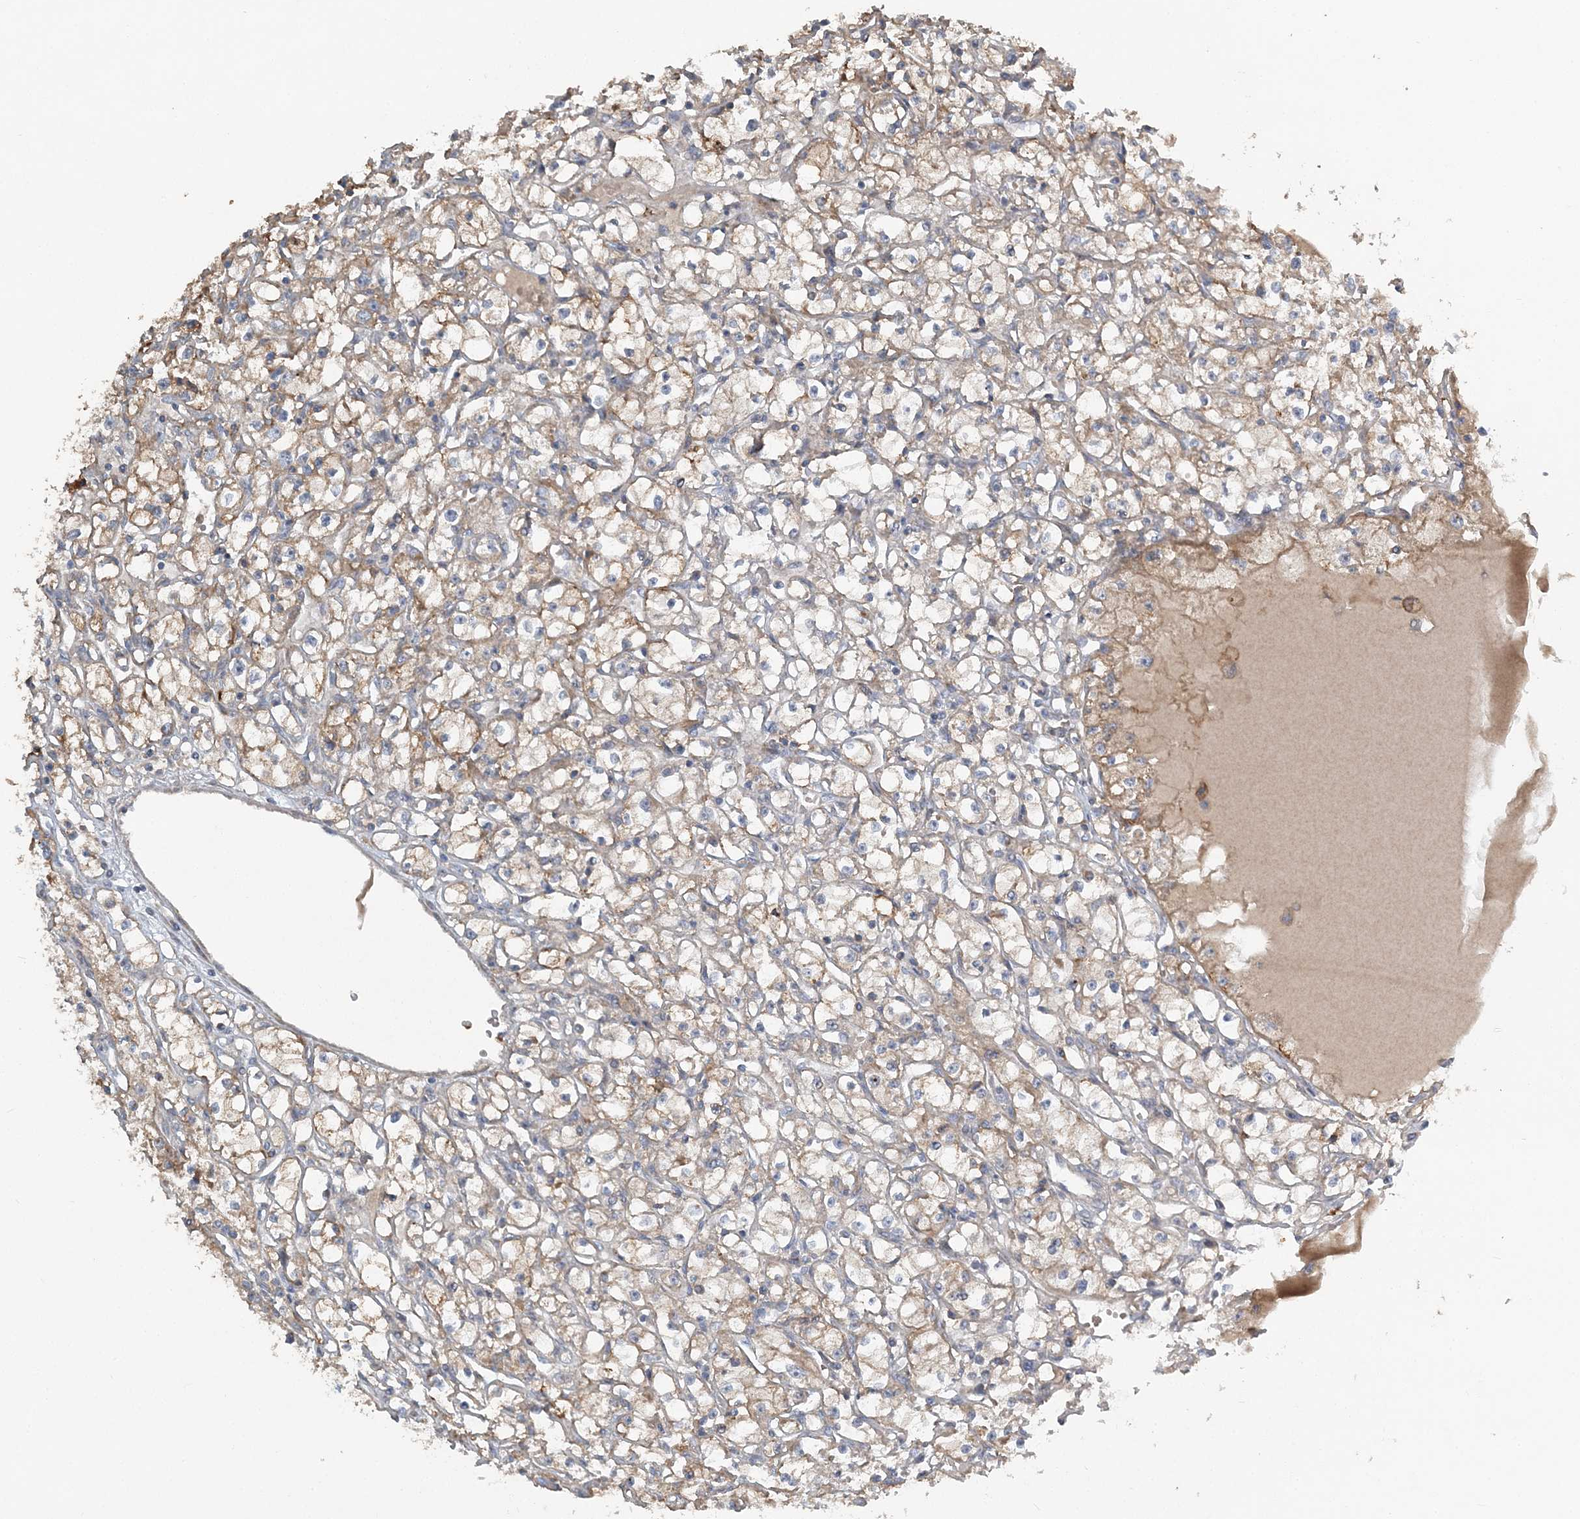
{"staining": {"intensity": "weak", "quantity": "<25%", "location": "cytoplasmic/membranous"}, "tissue": "renal cancer", "cell_type": "Tumor cells", "image_type": "cancer", "snomed": [{"axis": "morphology", "description": "Adenocarcinoma, NOS"}, {"axis": "topography", "description": "Kidney"}], "caption": "A micrograph of human renal cancer is negative for staining in tumor cells.", "gene": "SLC4A10", "patient": {"sex": "male", "age": 56}}